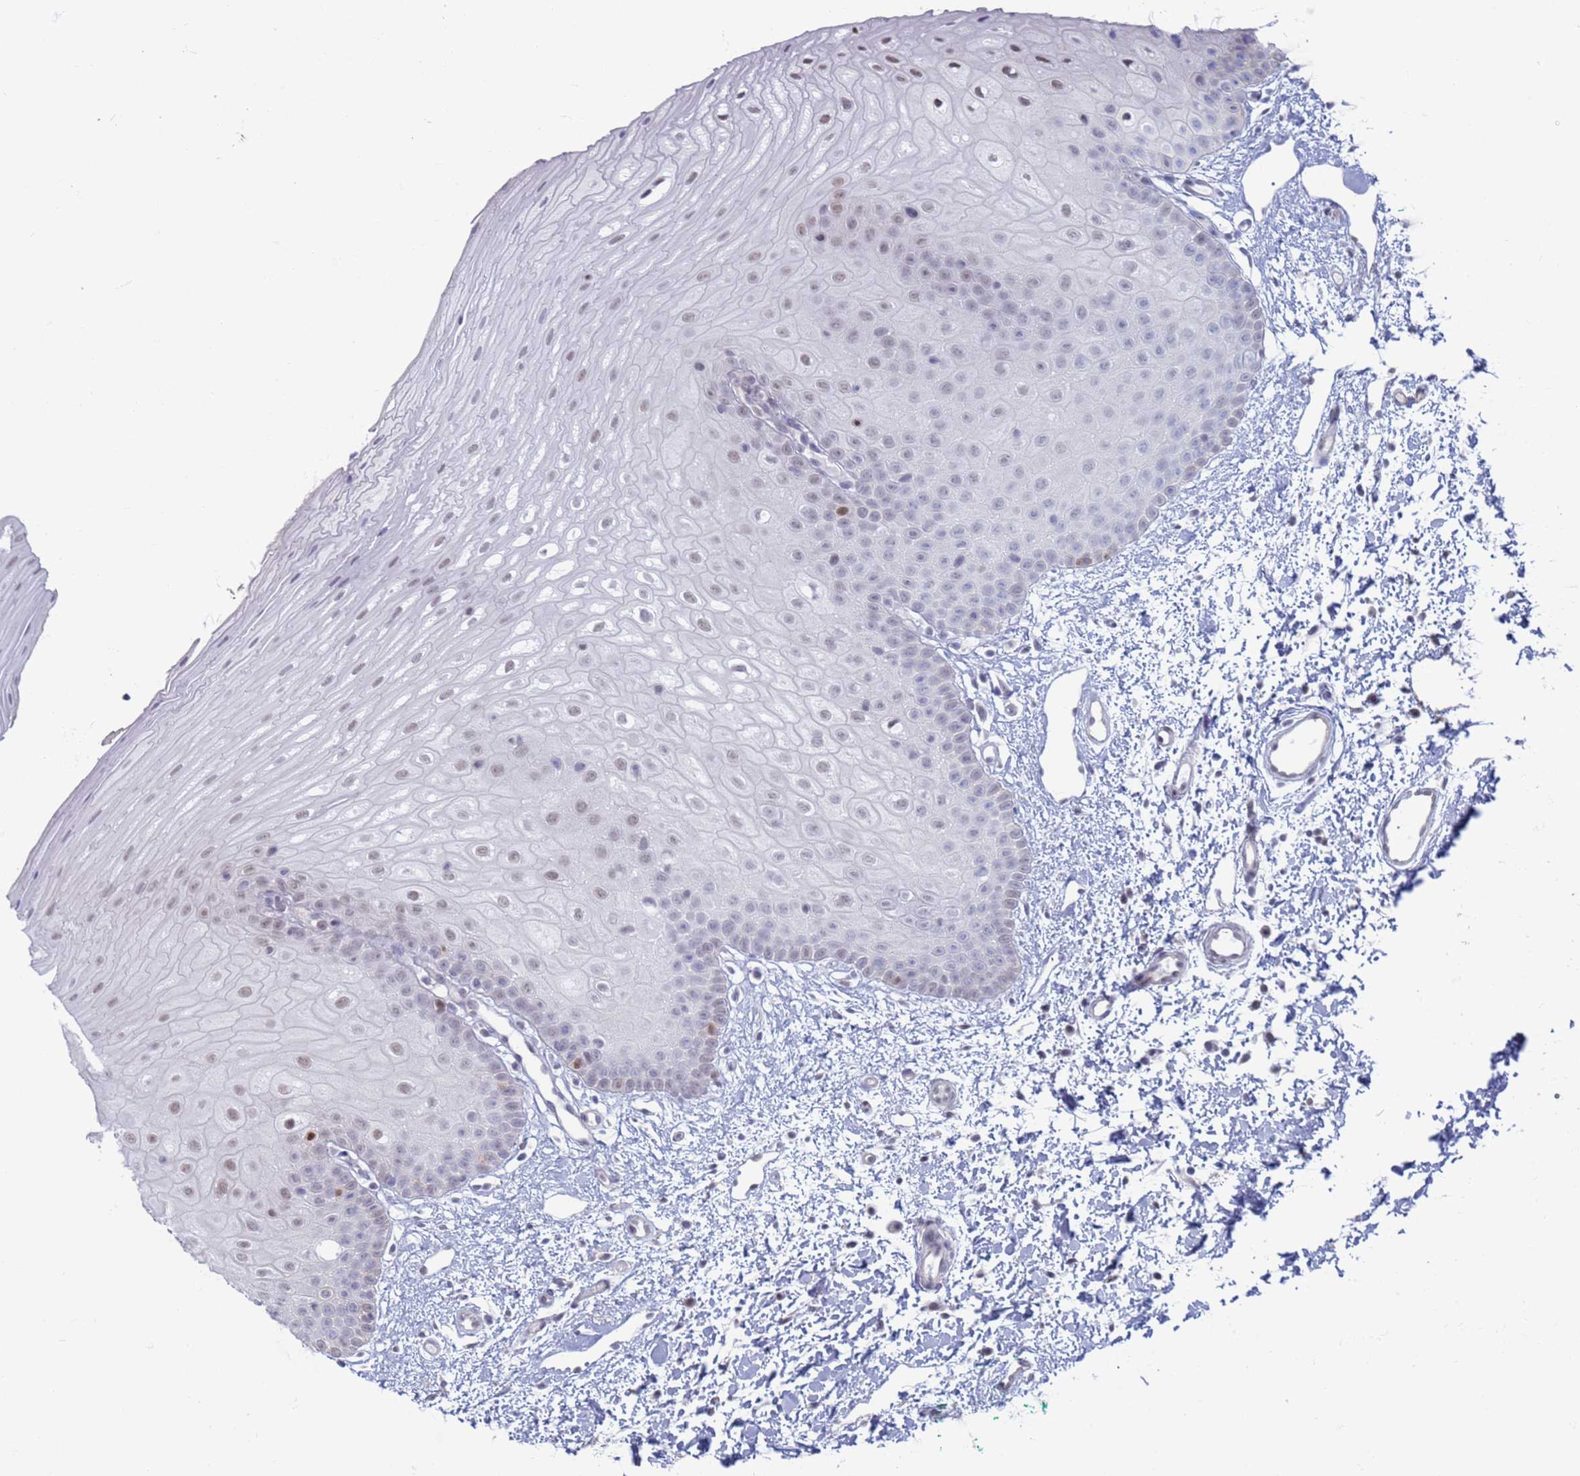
{"staining": {"intensity": "weak", "quantity": "25%-75%", "location": "nuclear"}, "tissue": "oral mucosa", "cell_type": "Squamous epithelial cells", "image_type": "normal", "snomed": [{"axis": "morphology", "description": "Normal tissue, NOS"}, {"axis": "topography", "description": "Oral tissue"}], "caption": "Unremarkable oral mucosa exhibits weak nuclear expression in about 25%-75% of squamous epithelial cells, visualized by immunohistochemistry. The staining is performed using DAB (3,3'-diaminobenzidine) brown chromogen to label protein expression. The nuclei are counter-stained blue using hematoxylin.", "gene": "SAE1", "patient": {"sex": "female", "age": 67}}